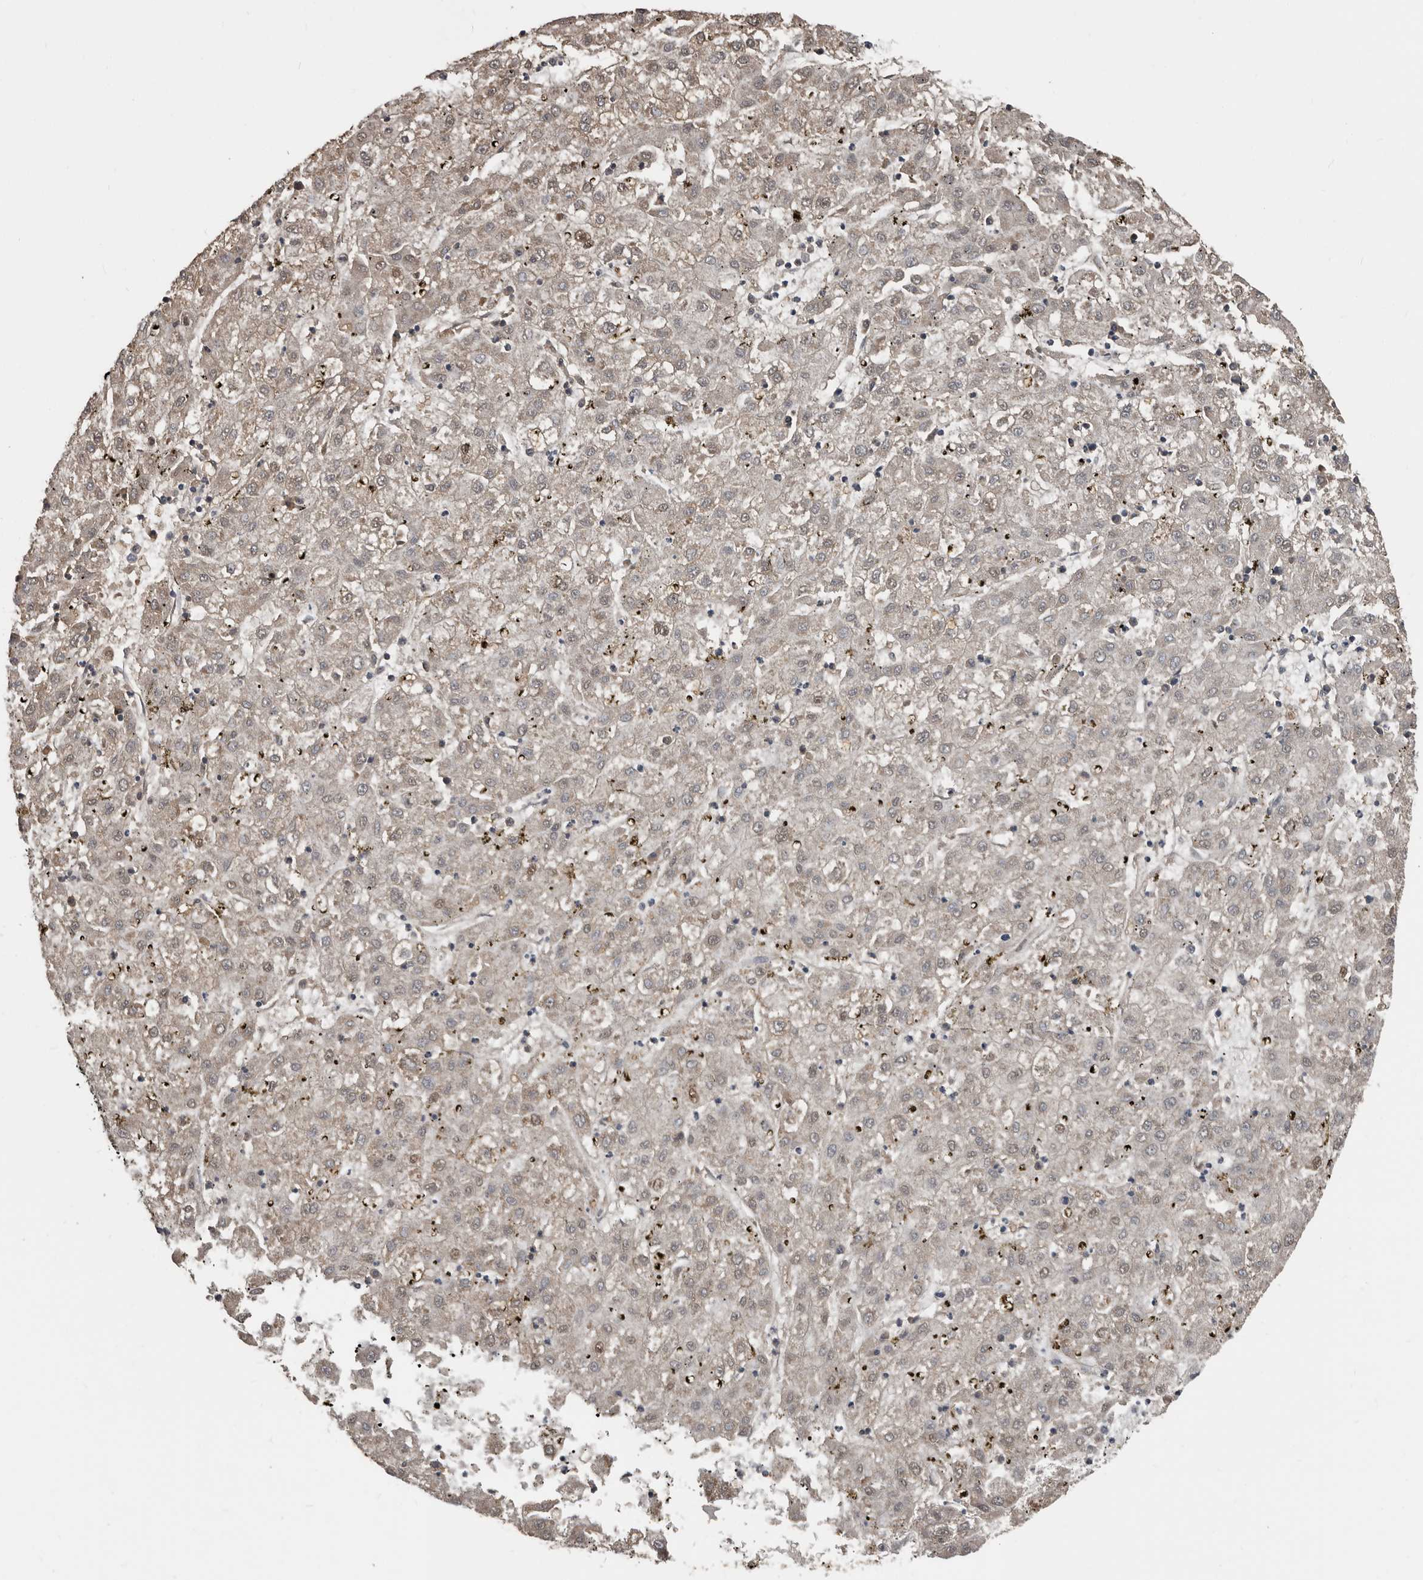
{"staining": {"intensity": "weak", "quantity": "25%-75%", "location": "cytoplasmic/membranous,nuclear"}, "tissue": "liver cancer", "cell_type": "Tumor cells", "image_type": "cancer", "snomed": [{"axis": "morphology", "description": "Carcinoma, Hepatocellular, NOS"}, {"axis": "topography", "description": "Liver"}], "caption": "This image displays liver cancer (hepatocellular carcinoma) stained with immunohistochemistry to label a protein in brown. The cytoplasmic/membranous and nuclear of tumor cells show weak positivity for the protein. Nuclei are counter-stained blue.", "gene": "KCNJ8", "patient": {"sex": "male", "age": 72}}